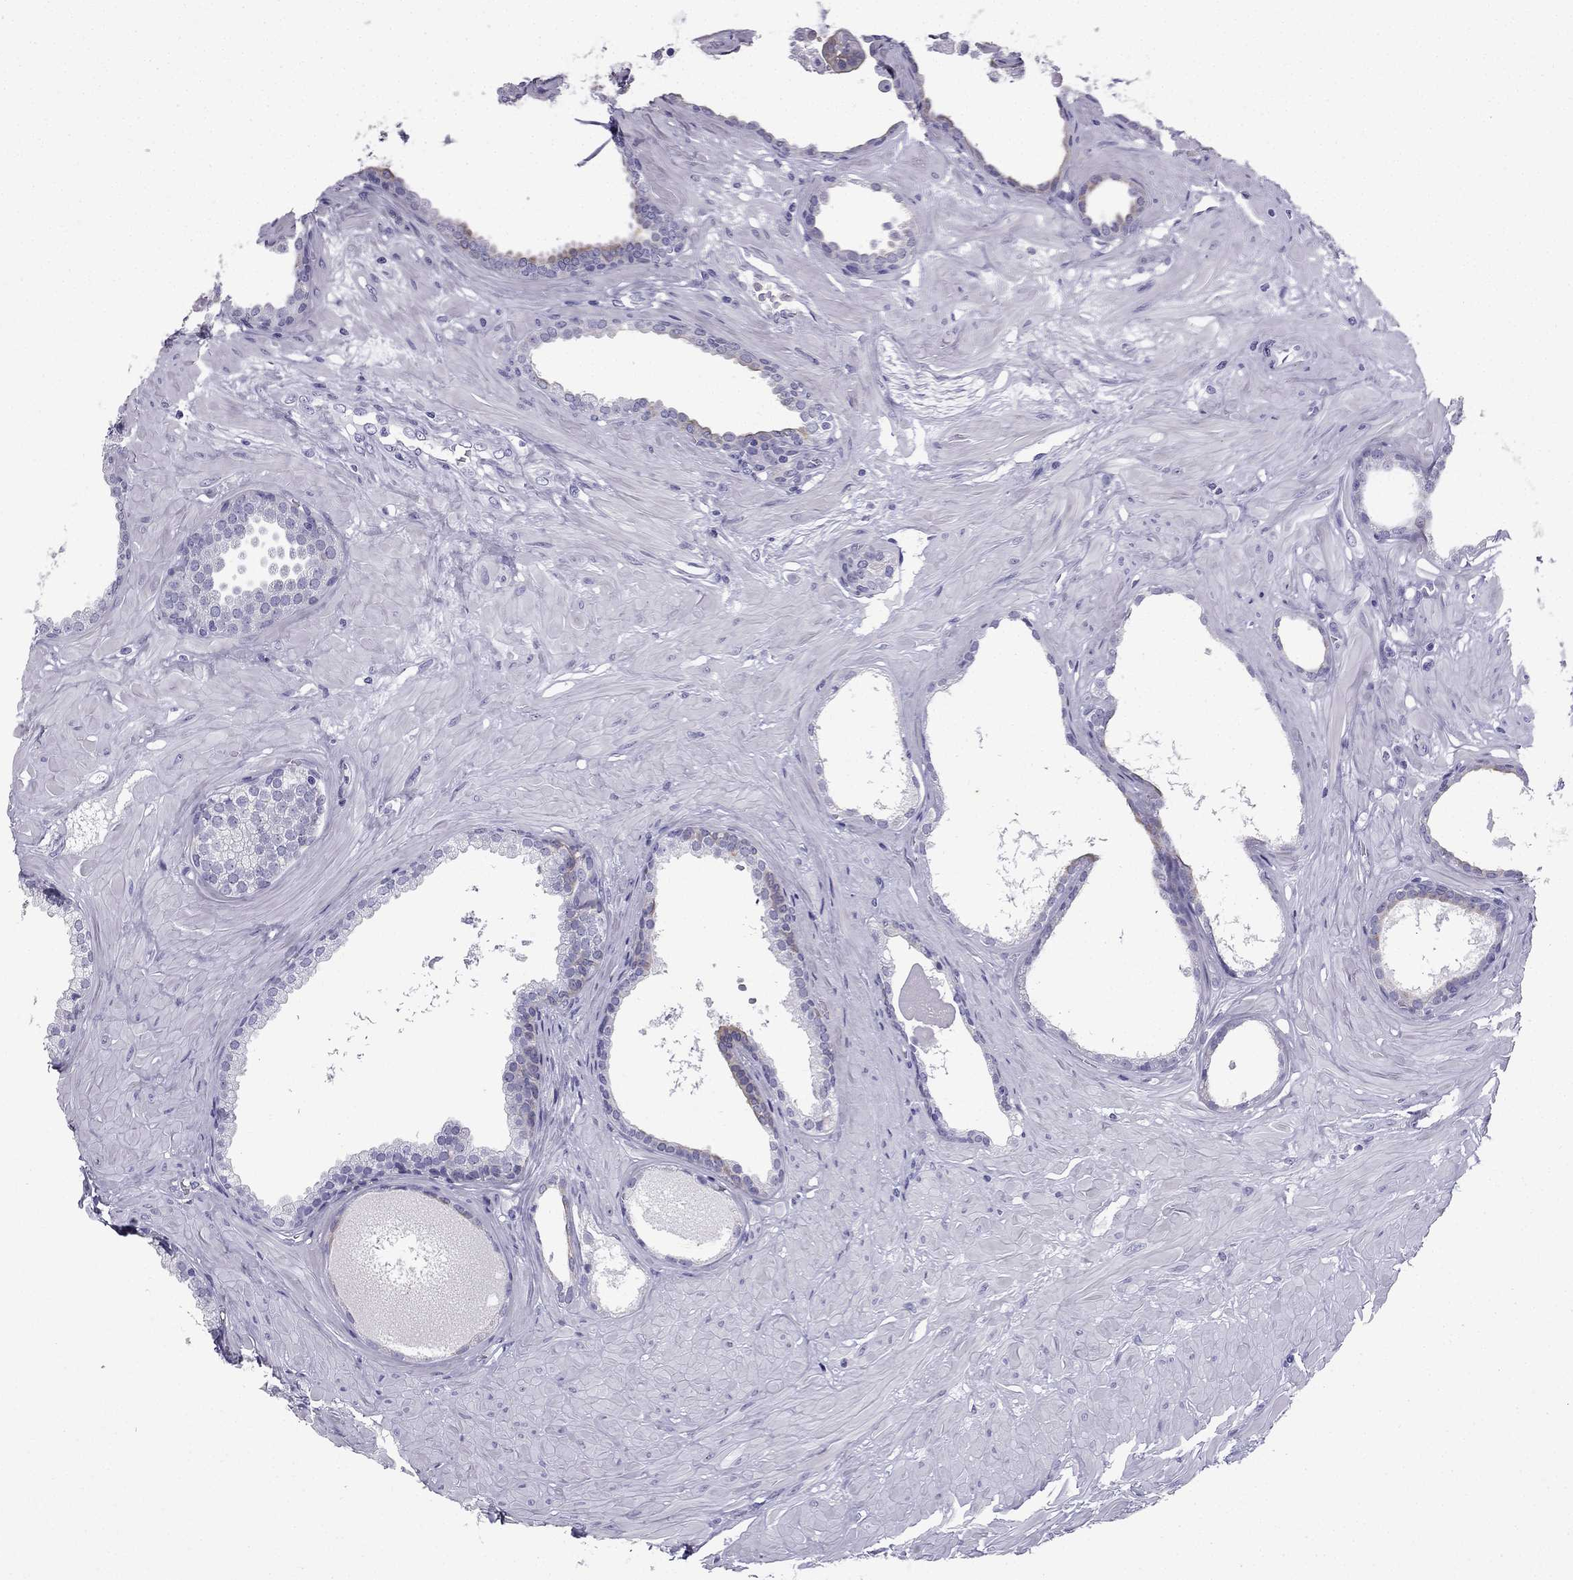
{"staining": {"intensity": "negative", "quantity": "none", "location": "none"}, "tissue": "prostate", "cell_type": "Glandular cells", "image_type": "normal", "snomed": [{"axis": "morphology", "description": "Normal tissue, NOS"}, {"axis": "topography", "description": "Prostate"}], "caption": "DAB (3,3'-diaminobenzidine) immunohistochemical staining of benign human prostate demonstrates no significant staining in glandular cells.", "gene": "GJA8", "patient": {"sex": "male", "age": 48}}